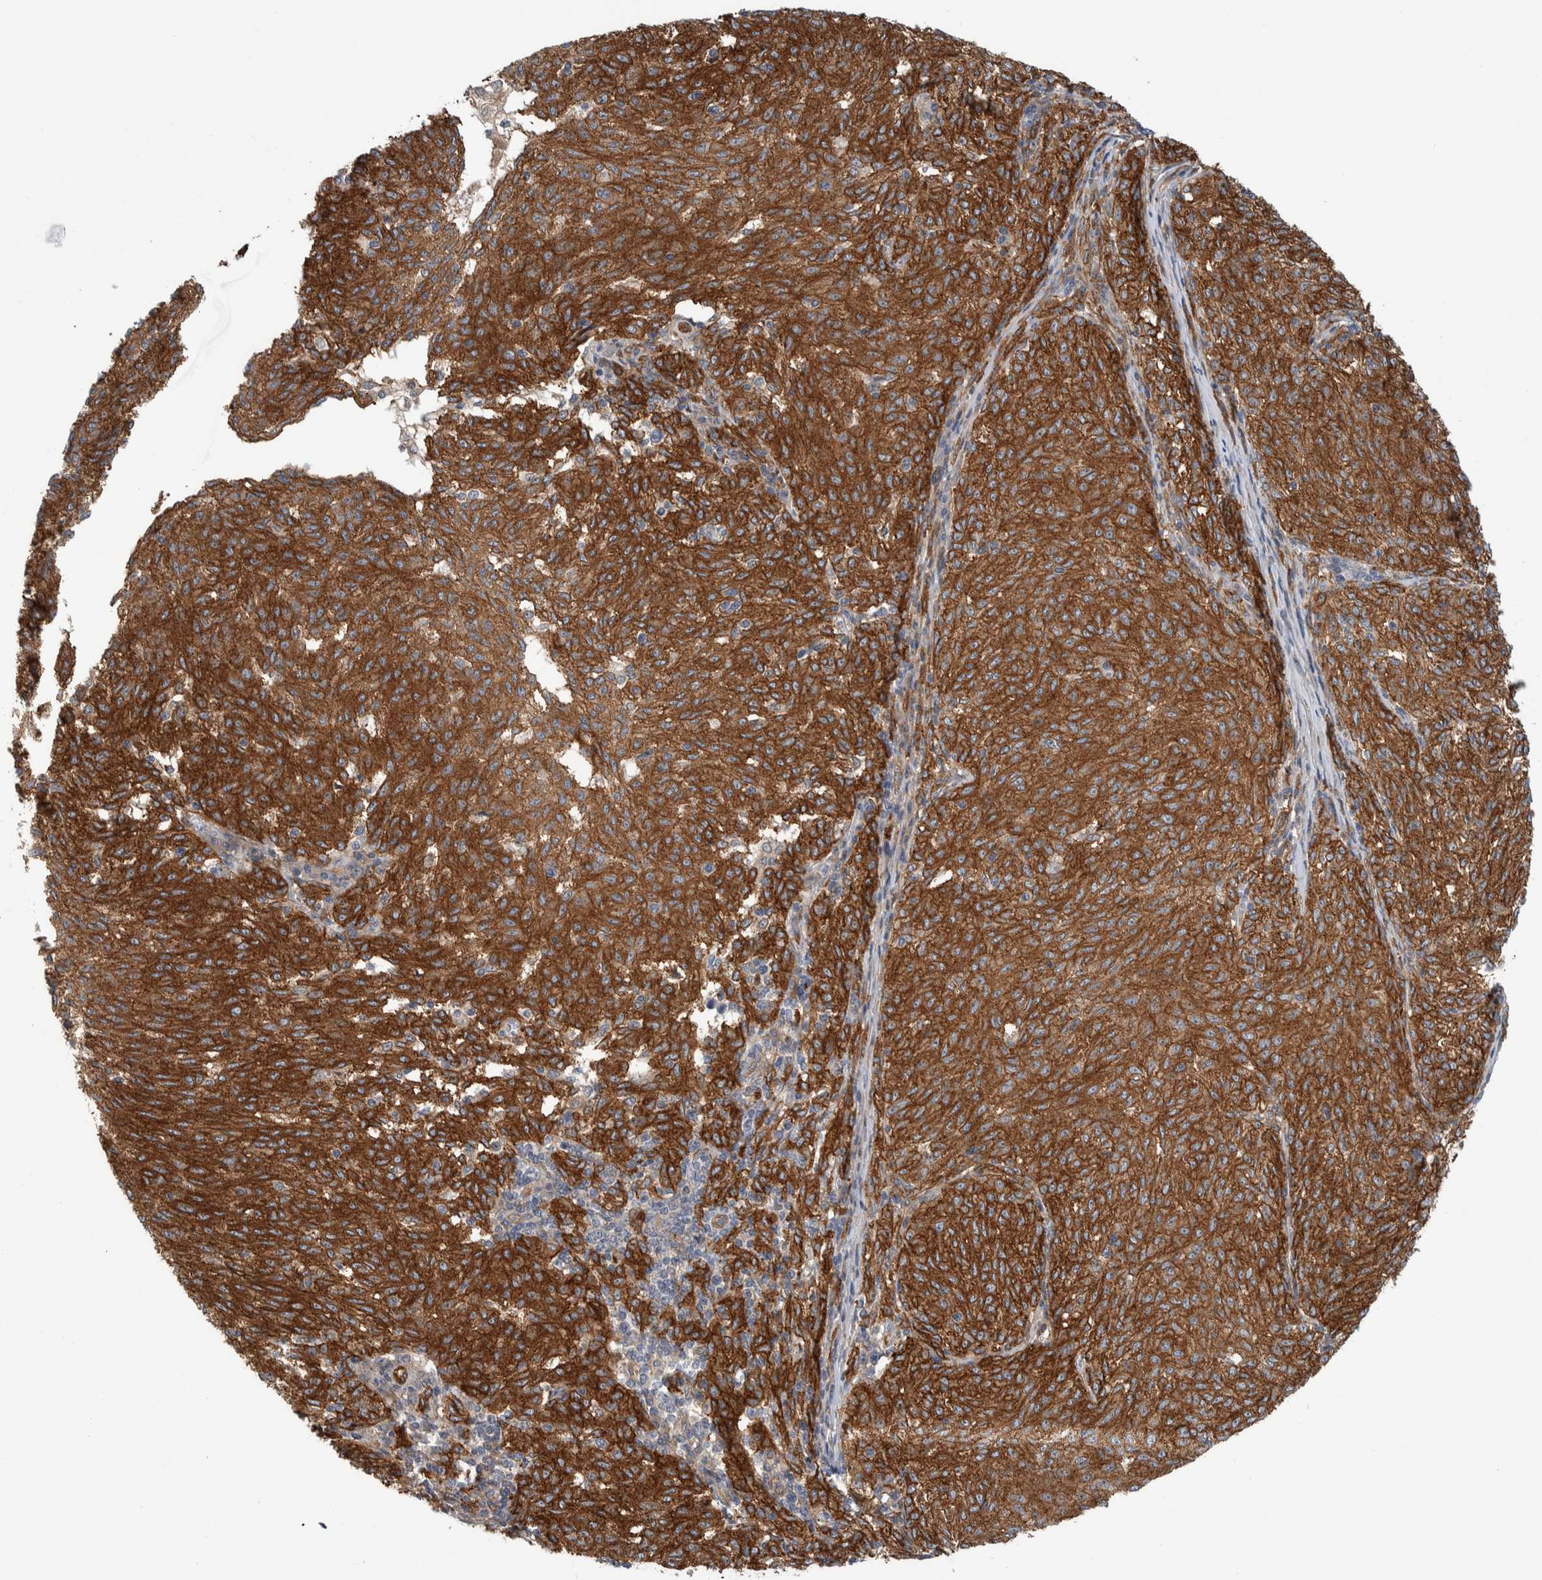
{"staining": {"intensity": "strong", "quantity": ">75%", "location": "cytoplasmic/membranous"}, "tissue": "melanoma", "cell_type": "Tumor cells", "image_type": "cancer", "snomed": [{"axis": "morphology", "description": "Malignant melanoma, NOS"}, {"axis": "topography", "description": "Skin"}], "caption": "Human melanoma stained with a protein marker reveals strong staining in tumor cells.", "gene": "MSL1", "patient": {"sex": "female", "age": 72}}